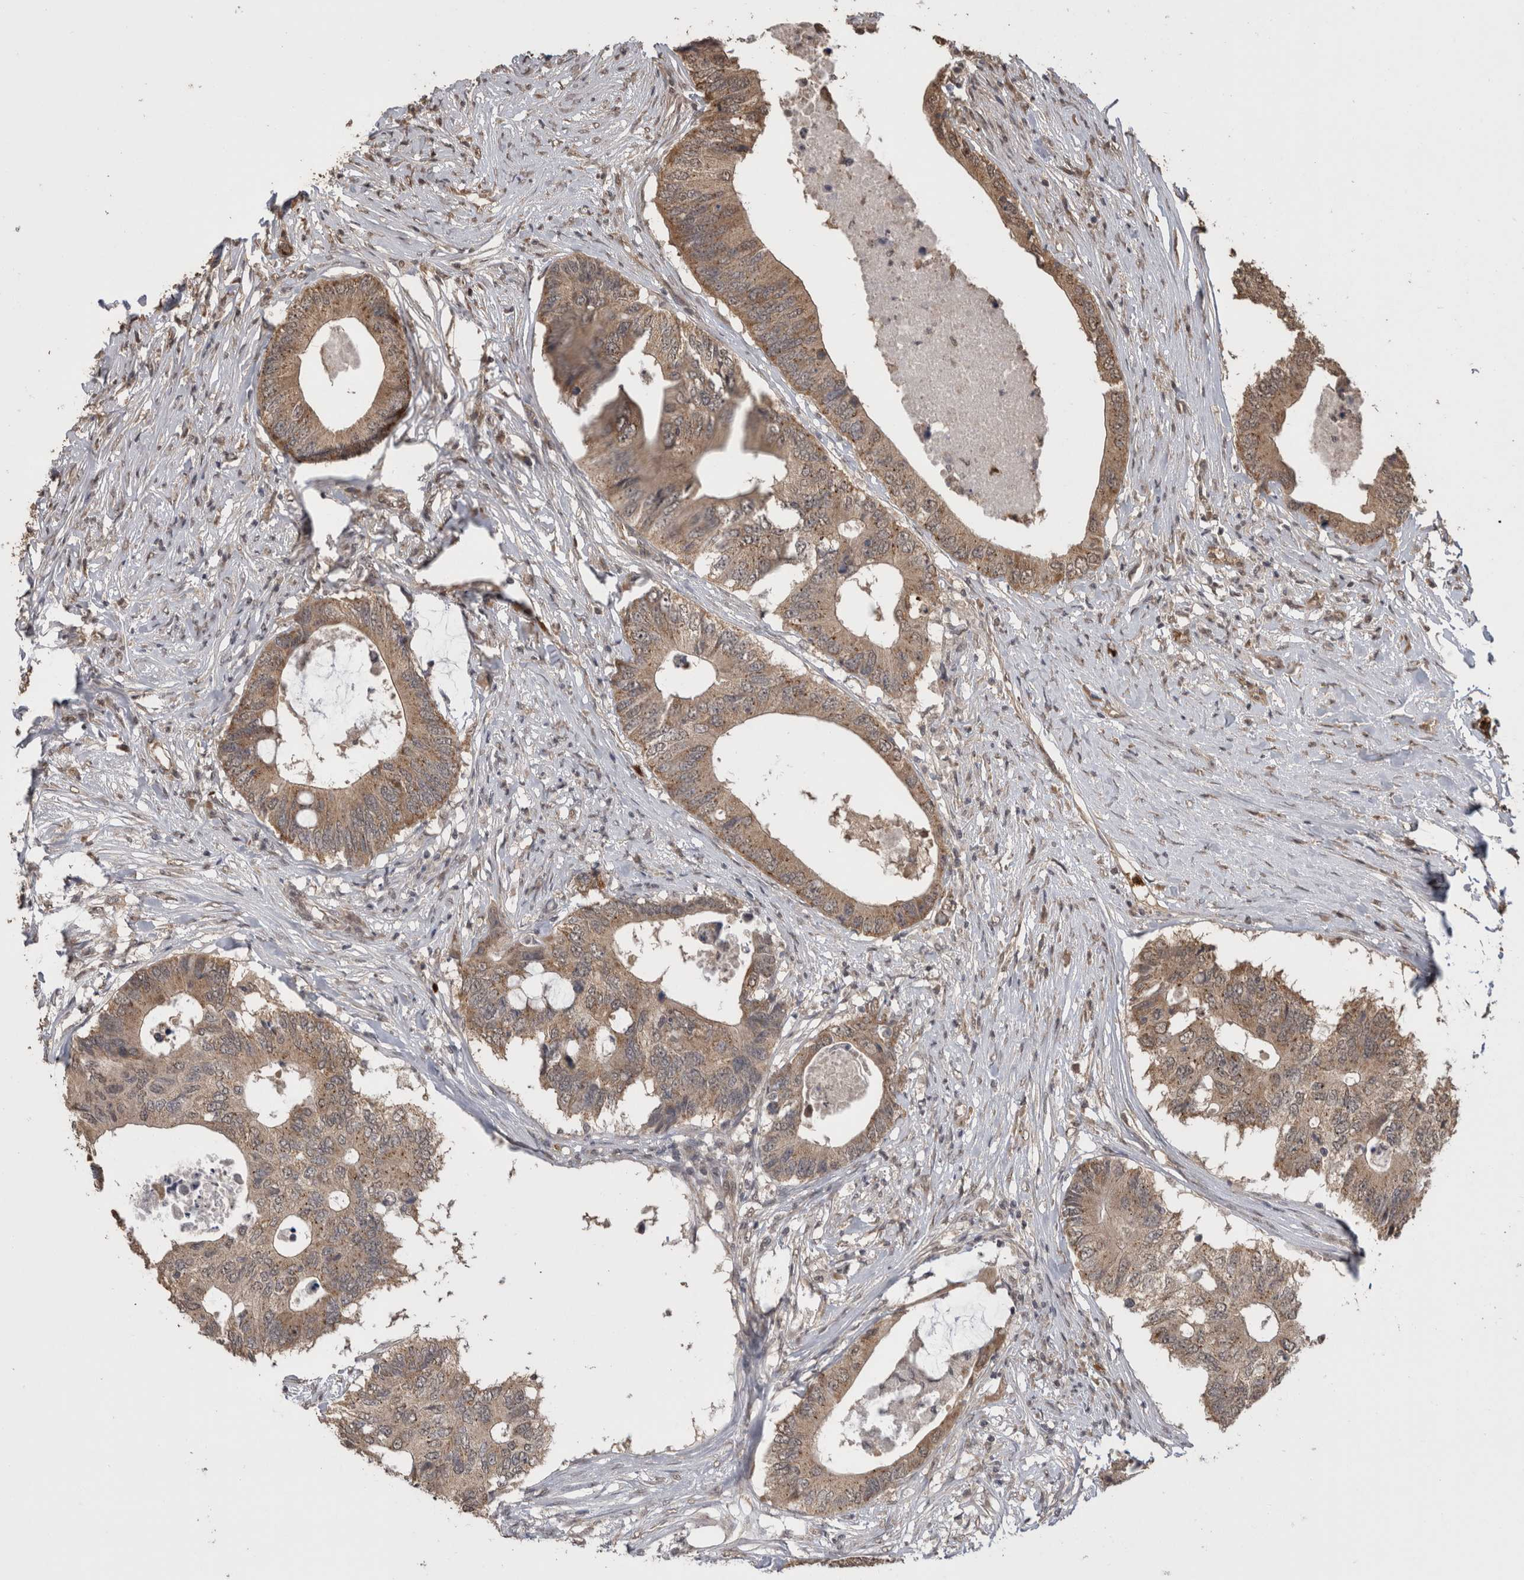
{"staining": {"intensity": "weak", "quantity": ">75%", "location": "cytoplasmic/membranous"}, "tissue": "colorectal cancer", "cell_type": "Tumor cells", "image_type": "cancer", "snomed": [{"axis": "morphology", "description": "Adenocarcinoma, NOS"}, {"axis": "topography", "description": "Colon"}], "caption": "Immunohistochemistry (DAB) staining of human adenocarcinoma (colorectal) displays weak cytoplasmic/membranous protein staining in about >75% of tumor cells.", "gene": "PAK4", "patient": {"sex": "male", "age": 71}}